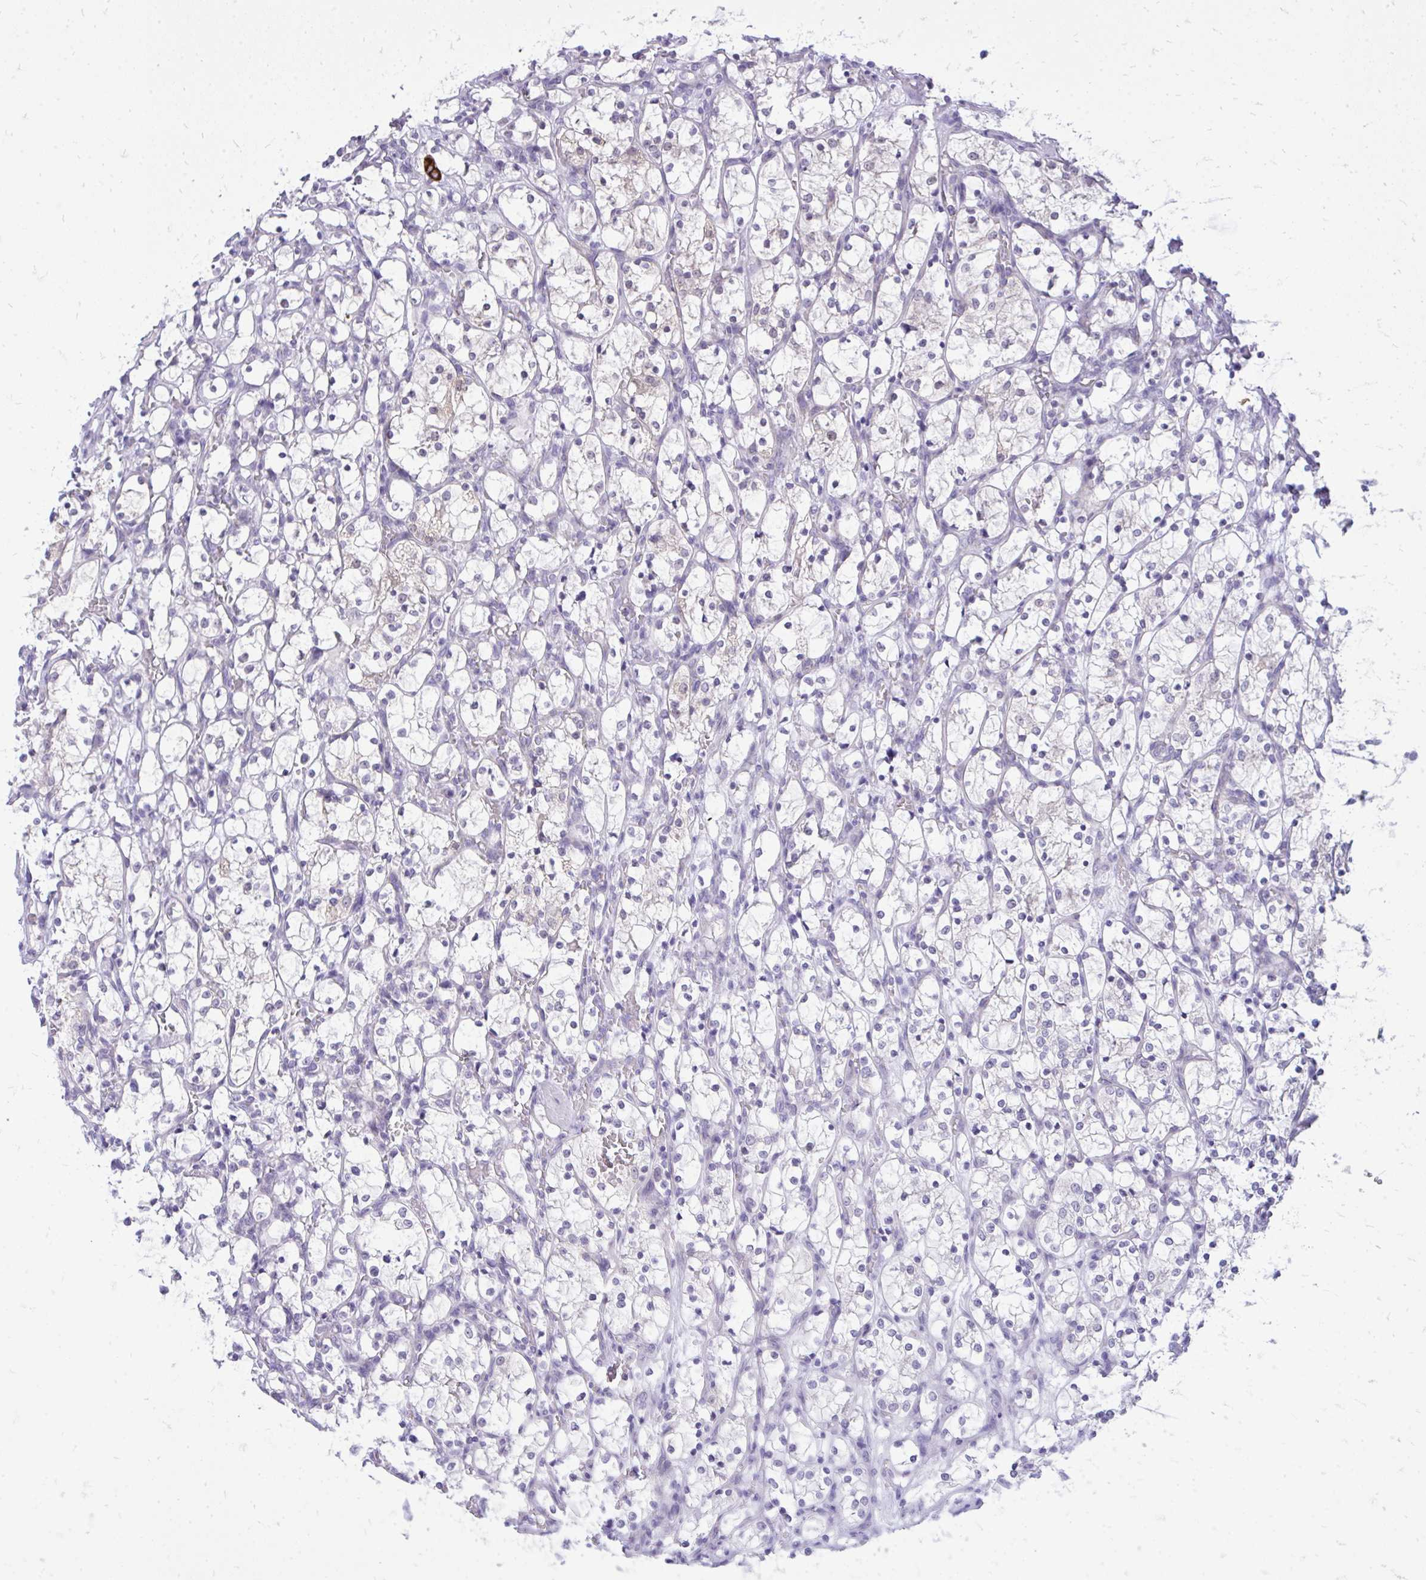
{"staining": {"intensity": "negative", "quantity": "none", "location": "none"}, "tissue": "renal cancer", "cell_type": "Tumor cells", "image_type": "cancer", "snomed": [{"axis": "morphology", "description": "Adenocarcinoma, NOS"}, {"axis": "topography", "description": "Kidney"}], "caption": "Human renal adenocarcinoma stained for a protein using immunohistochemistry demonstrates no staining in tumor cells.", "gene": "SPTBN2", "patient": {"sex": "female", "age": 69}}